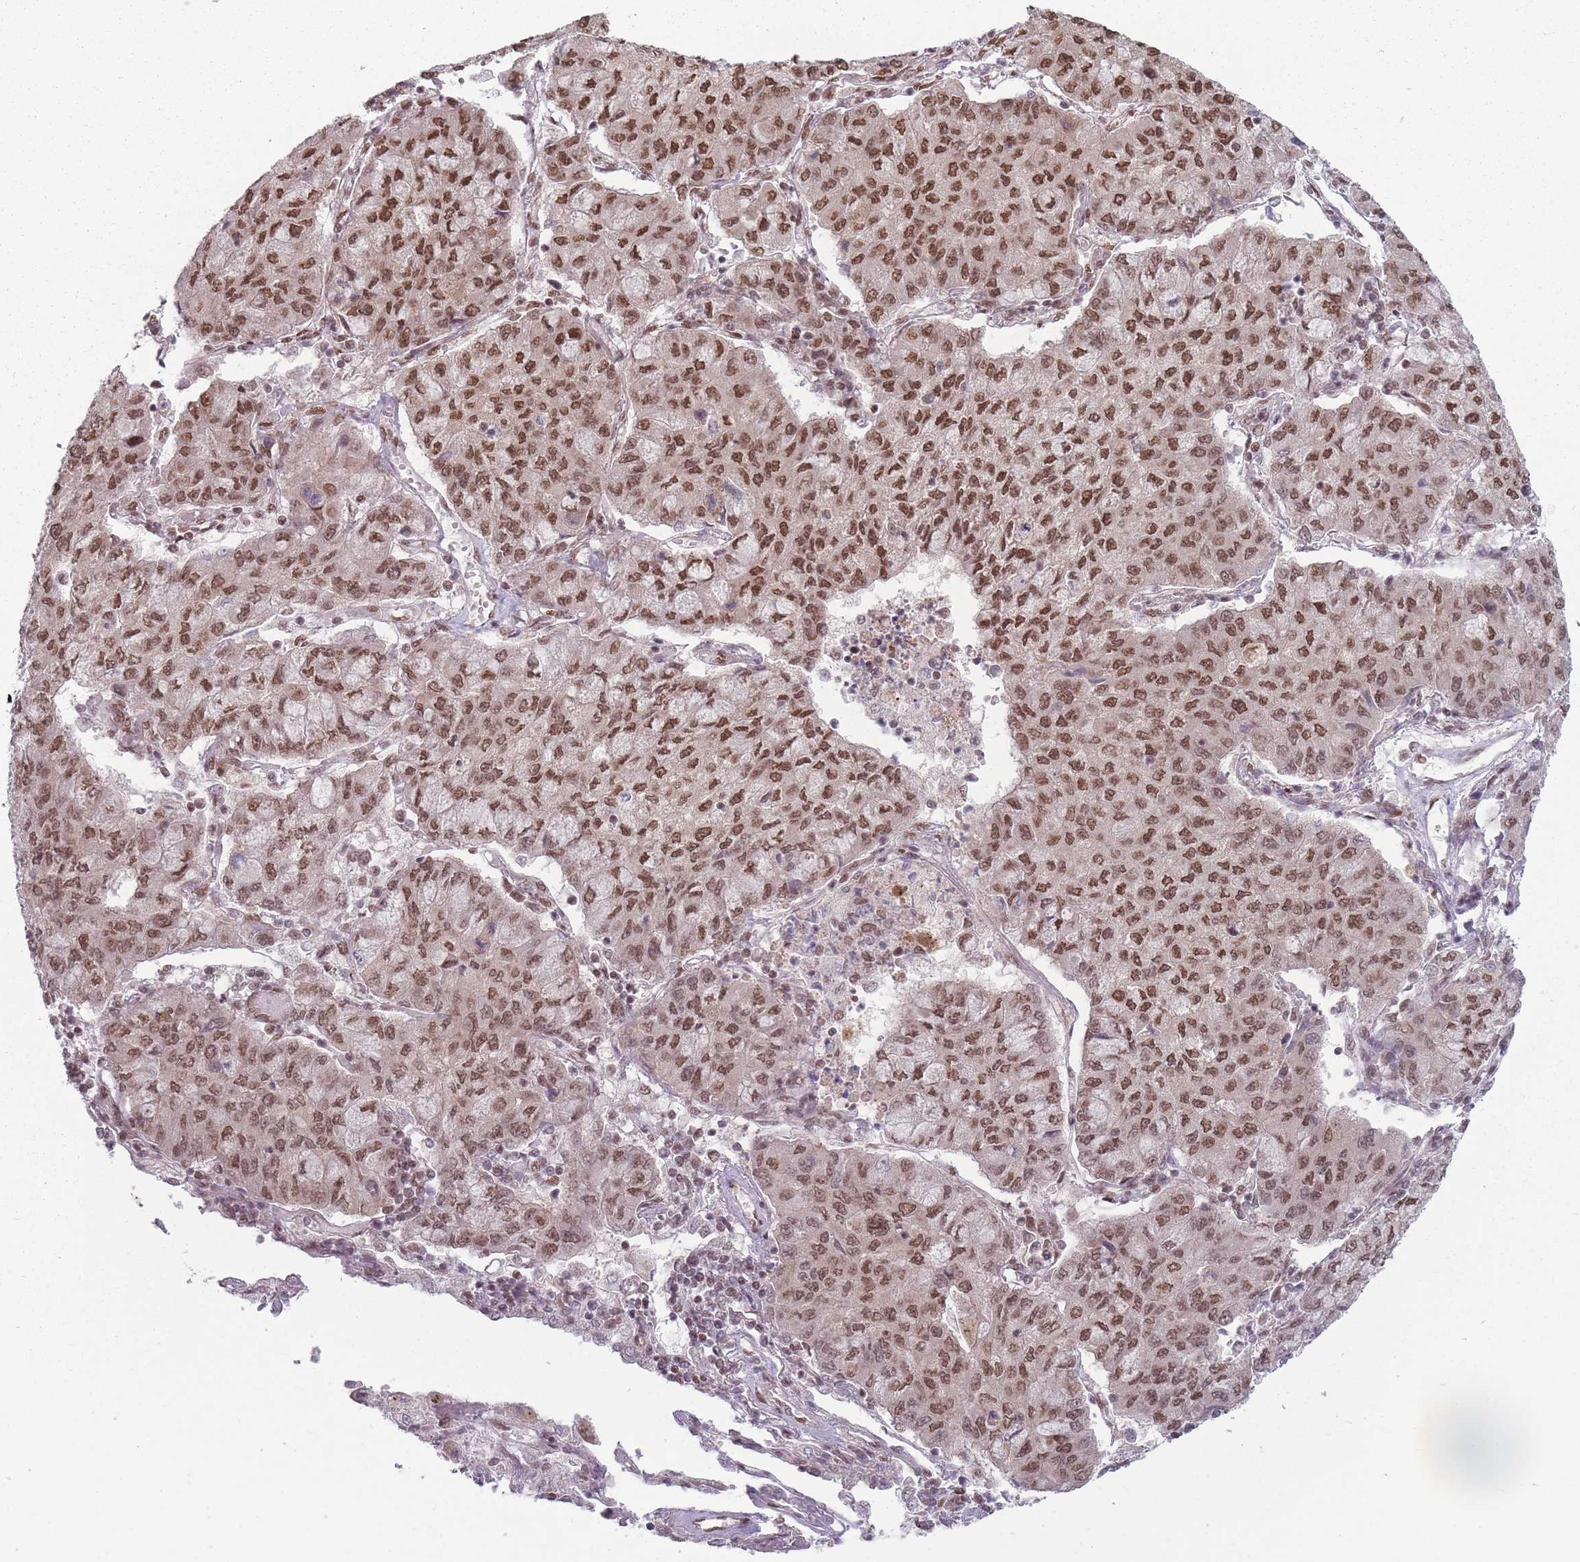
{"staining": {"intensity": "moderate", "quantity": ">75%", "location": "nuclear"}, "tissue": "lung cancer", "cell_type": "Tumor cells", "image_type": "cancer", "snomed": [{"axis": "morphology", "description": "Squamous cell carcinoma, NOS"}, {"axis": "topography", "description": "Lung"}], "caption": "Lung cancer stained for a protein (brown) demonstrates moderate nuclear positive positivity in about >75% of tumor cells.", "gene": "SH3BGRL2", "patient": {"sex": "male", "age": 74}}